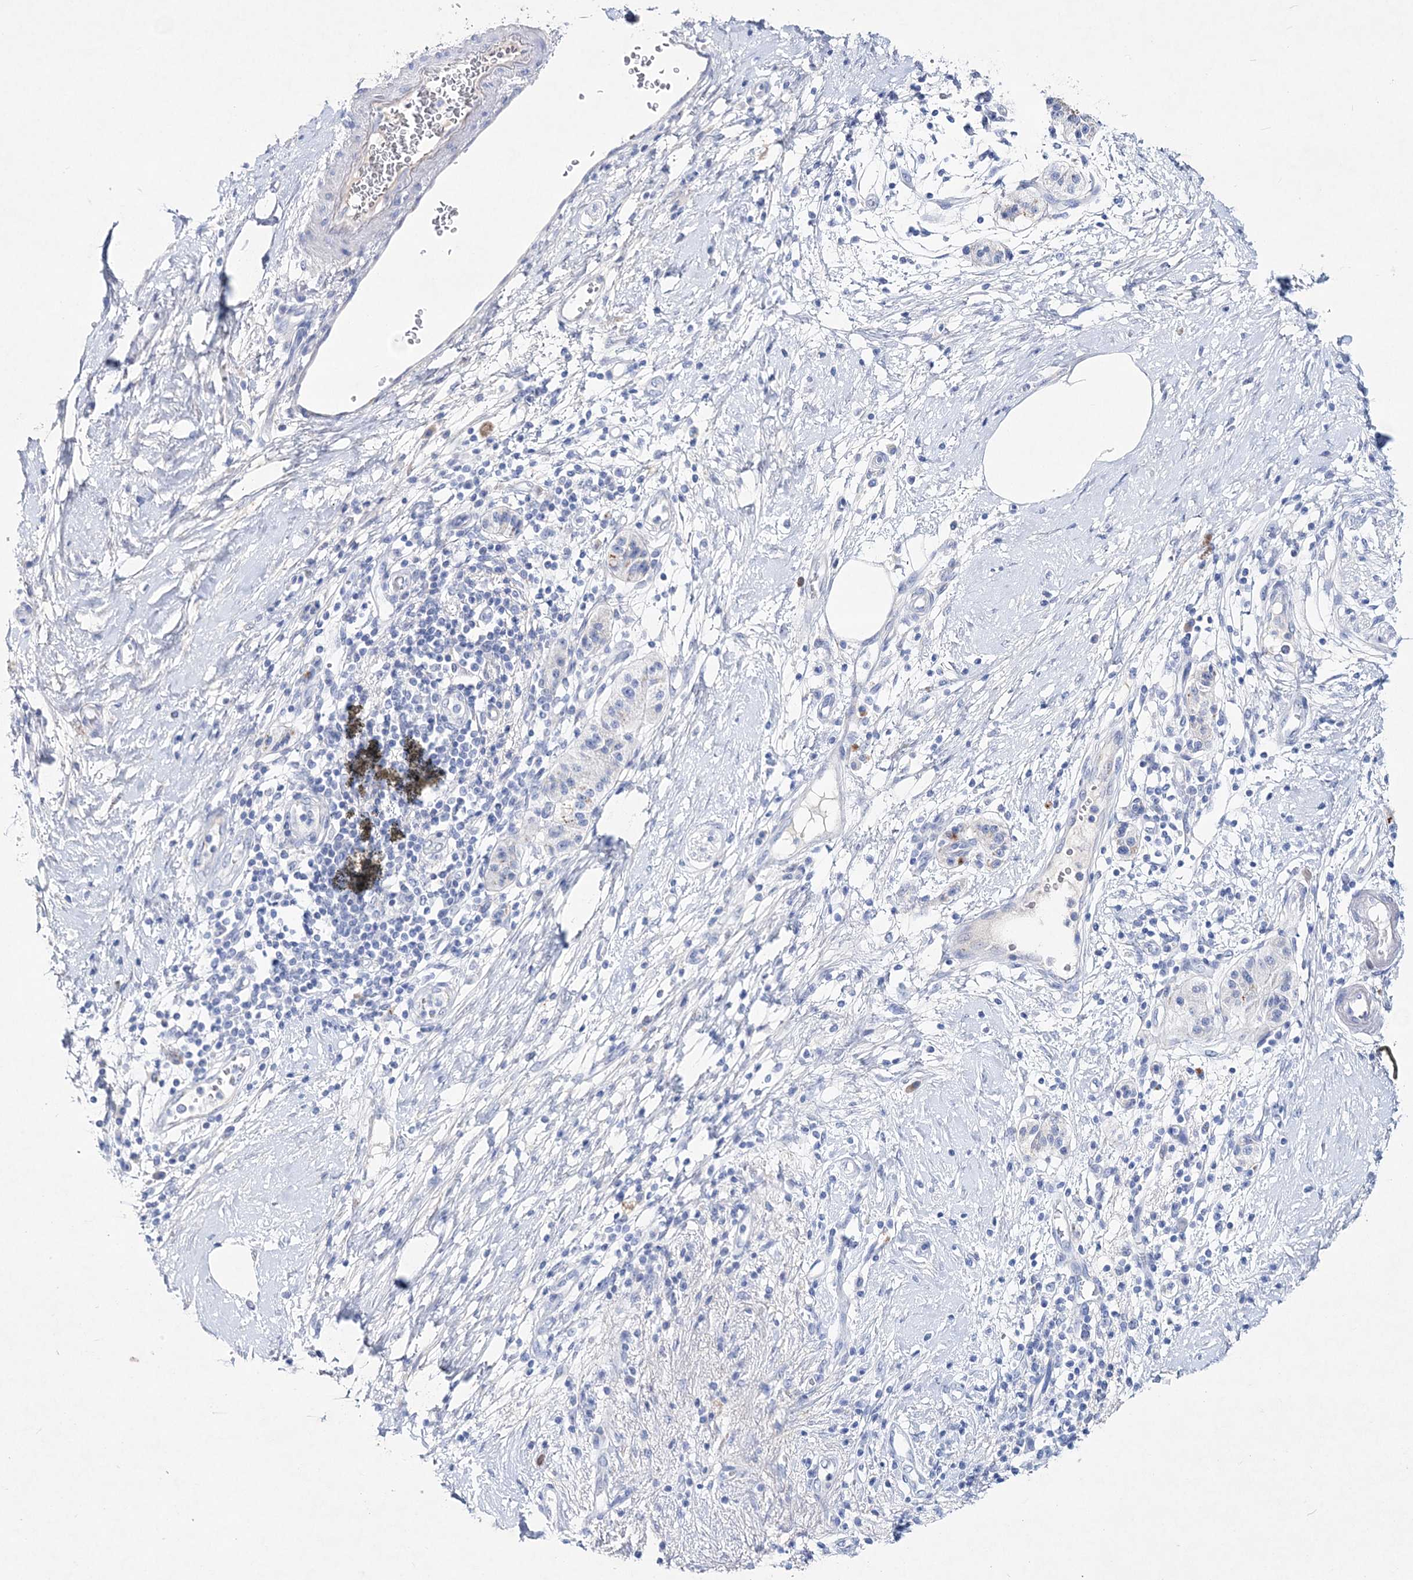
{"staining": {"intensity": "negative", "quantity": "none", "location": "none"}, "tissue": "pancreatic cancer", "cell_type": "Tumor cells", "image_type": "cancer", "snomed": [{"axis": "morphology", "description": "Adenocarcinoma, NOS"}, {"axis": "topography", "description": "Pancreas"}], "caption": "Immunohistochemical staining of pancreatic adenocarcinoma demonstrates no significant positivity in tumor cells.", "gene": "SPINK7", "patient": {"sex": "male", "age": 50}}